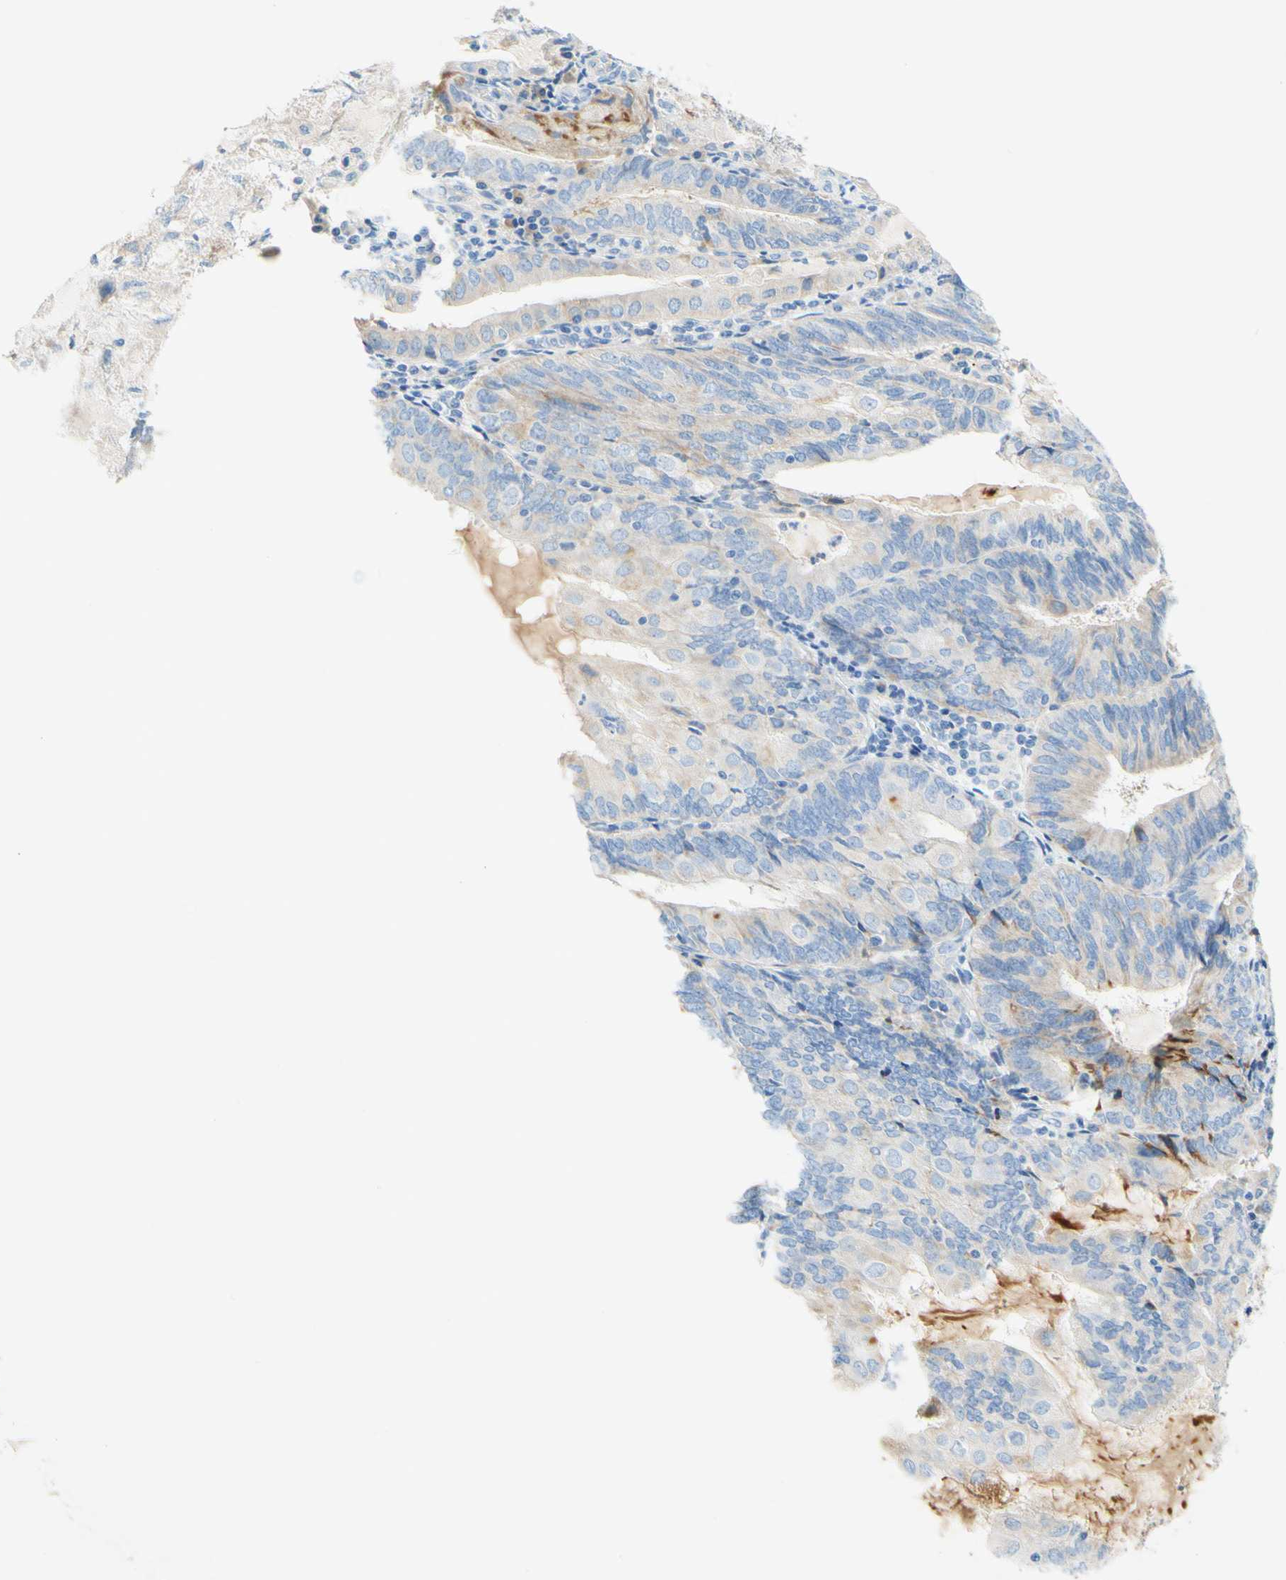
{"staining": {"intensity": "weak", "quantity": "25%-75%", "location": "cytoplasmic/membranous"}, "tissue": "endometrial cancer", "cell_type": "Tumor cells", "image_type": "cancer", "snomed": [{"axis": "morphology", "description": "Adenocarcinoma, NOS"}, {"axis": "topography", "description": "Endometrium"}], "caption": "High-power microscopy captured an IHC photomicrograph of endometrial cancer, revealing weak cytoplasmic/membranous expression in approximately 25%-75% of tumor cells. (Brightfield microscopy of DAB IHC at high magnification).", "gene": "SLC46A1", "patient": {"sex": "female", "age": 81}}